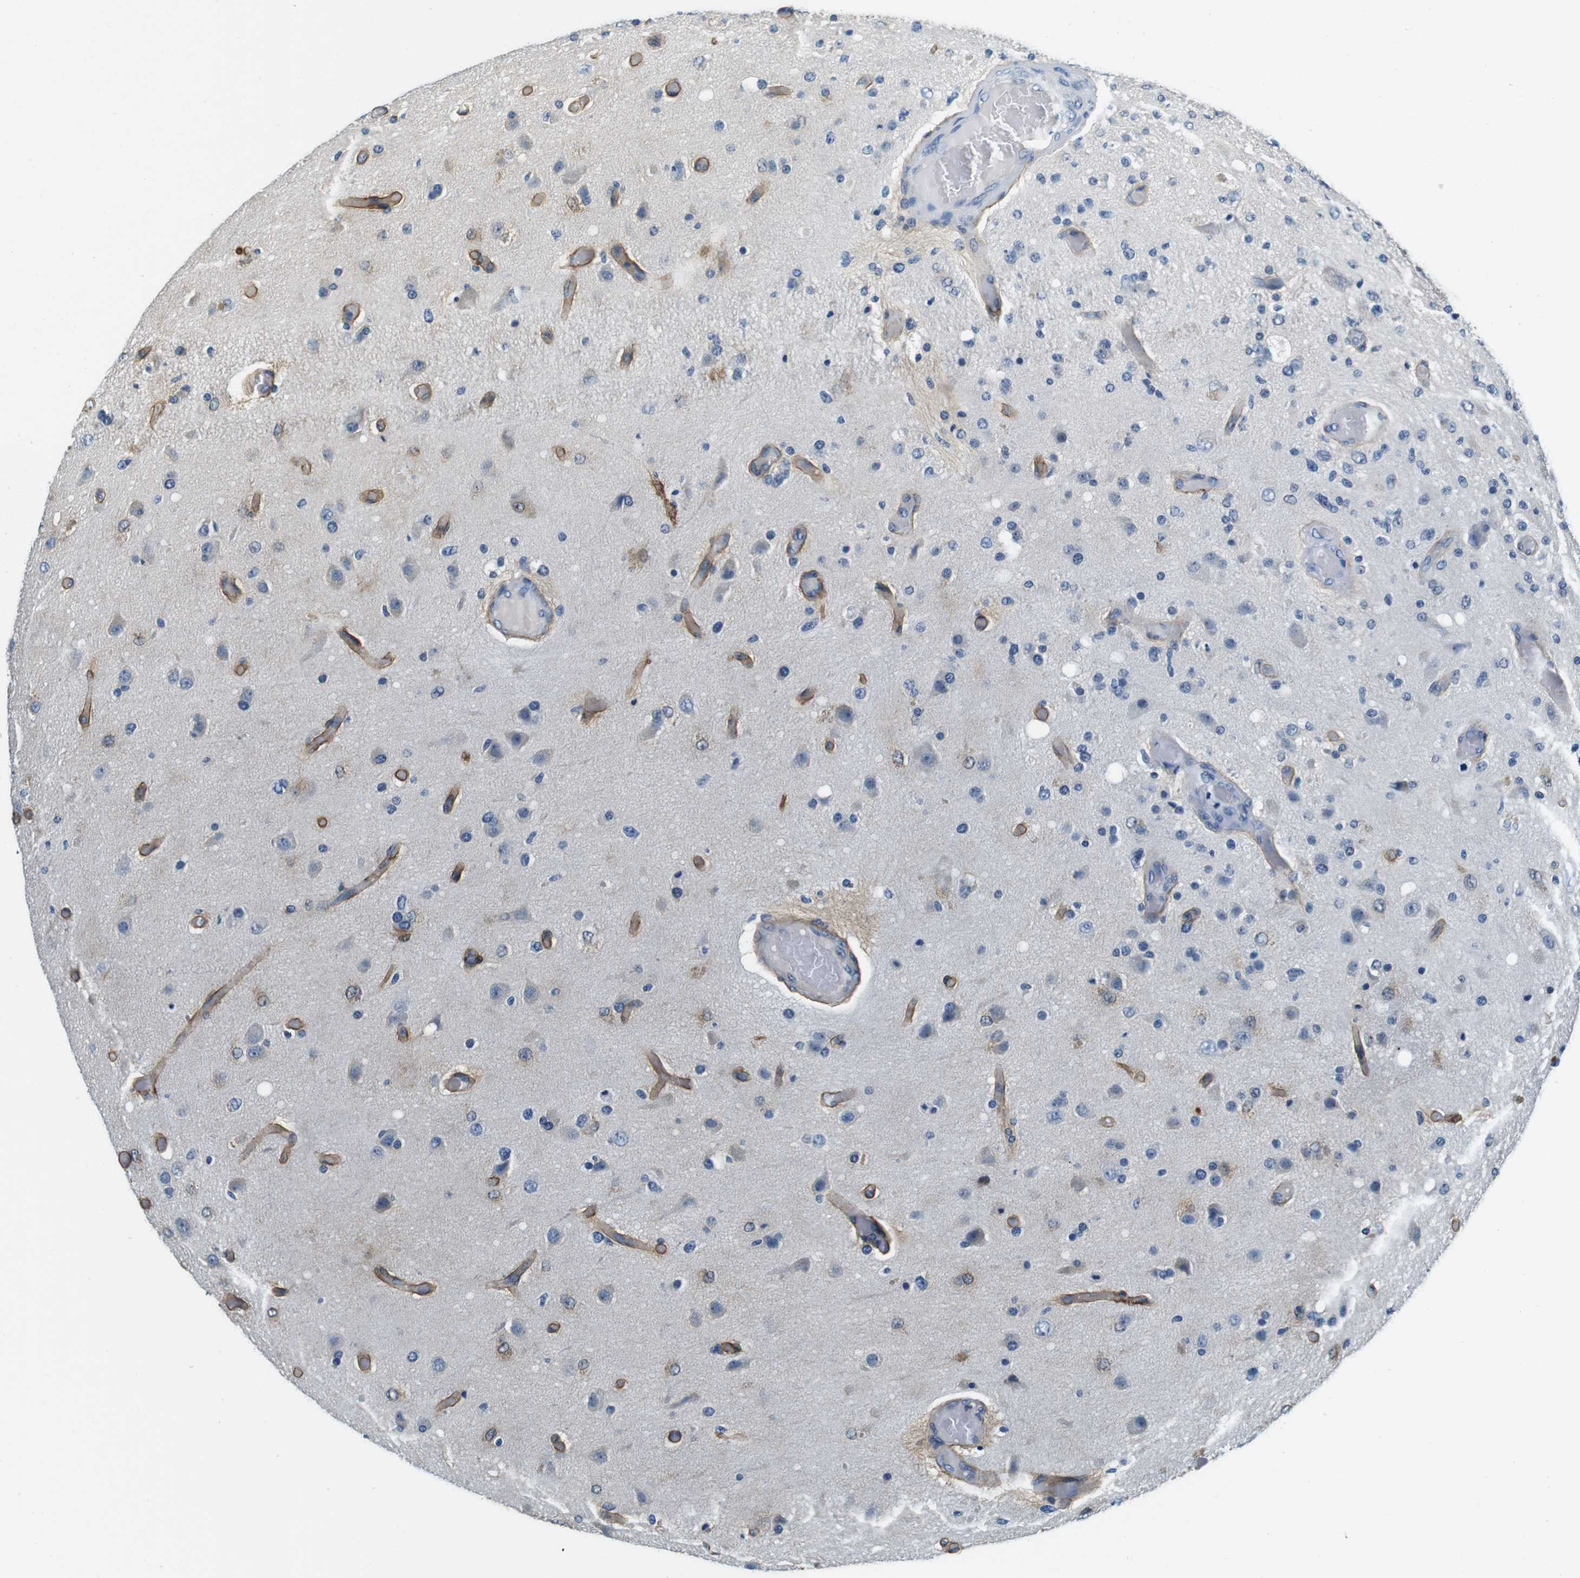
{"staining": {"intensity": "weak", "quantity": "<25%", "location": "cytoplasmic/membranous"}, "tissue": "glioma", "cell_type": "Tumor cells", "image_type": "cancer", "snomed": [{"axis": "morphology", "description": "Normal tissue, NOS"}, {"axis": "morphology", "description": "Glioma, malignant, High grade"}, {"axis": "topography", "description": "Cerebral cortex"}], "caption": "Glioma stained for a protein using IHC reveals no expression tumor cells.", "gene": "DTNA", "patient": {"sex": "male", "age": 77}}